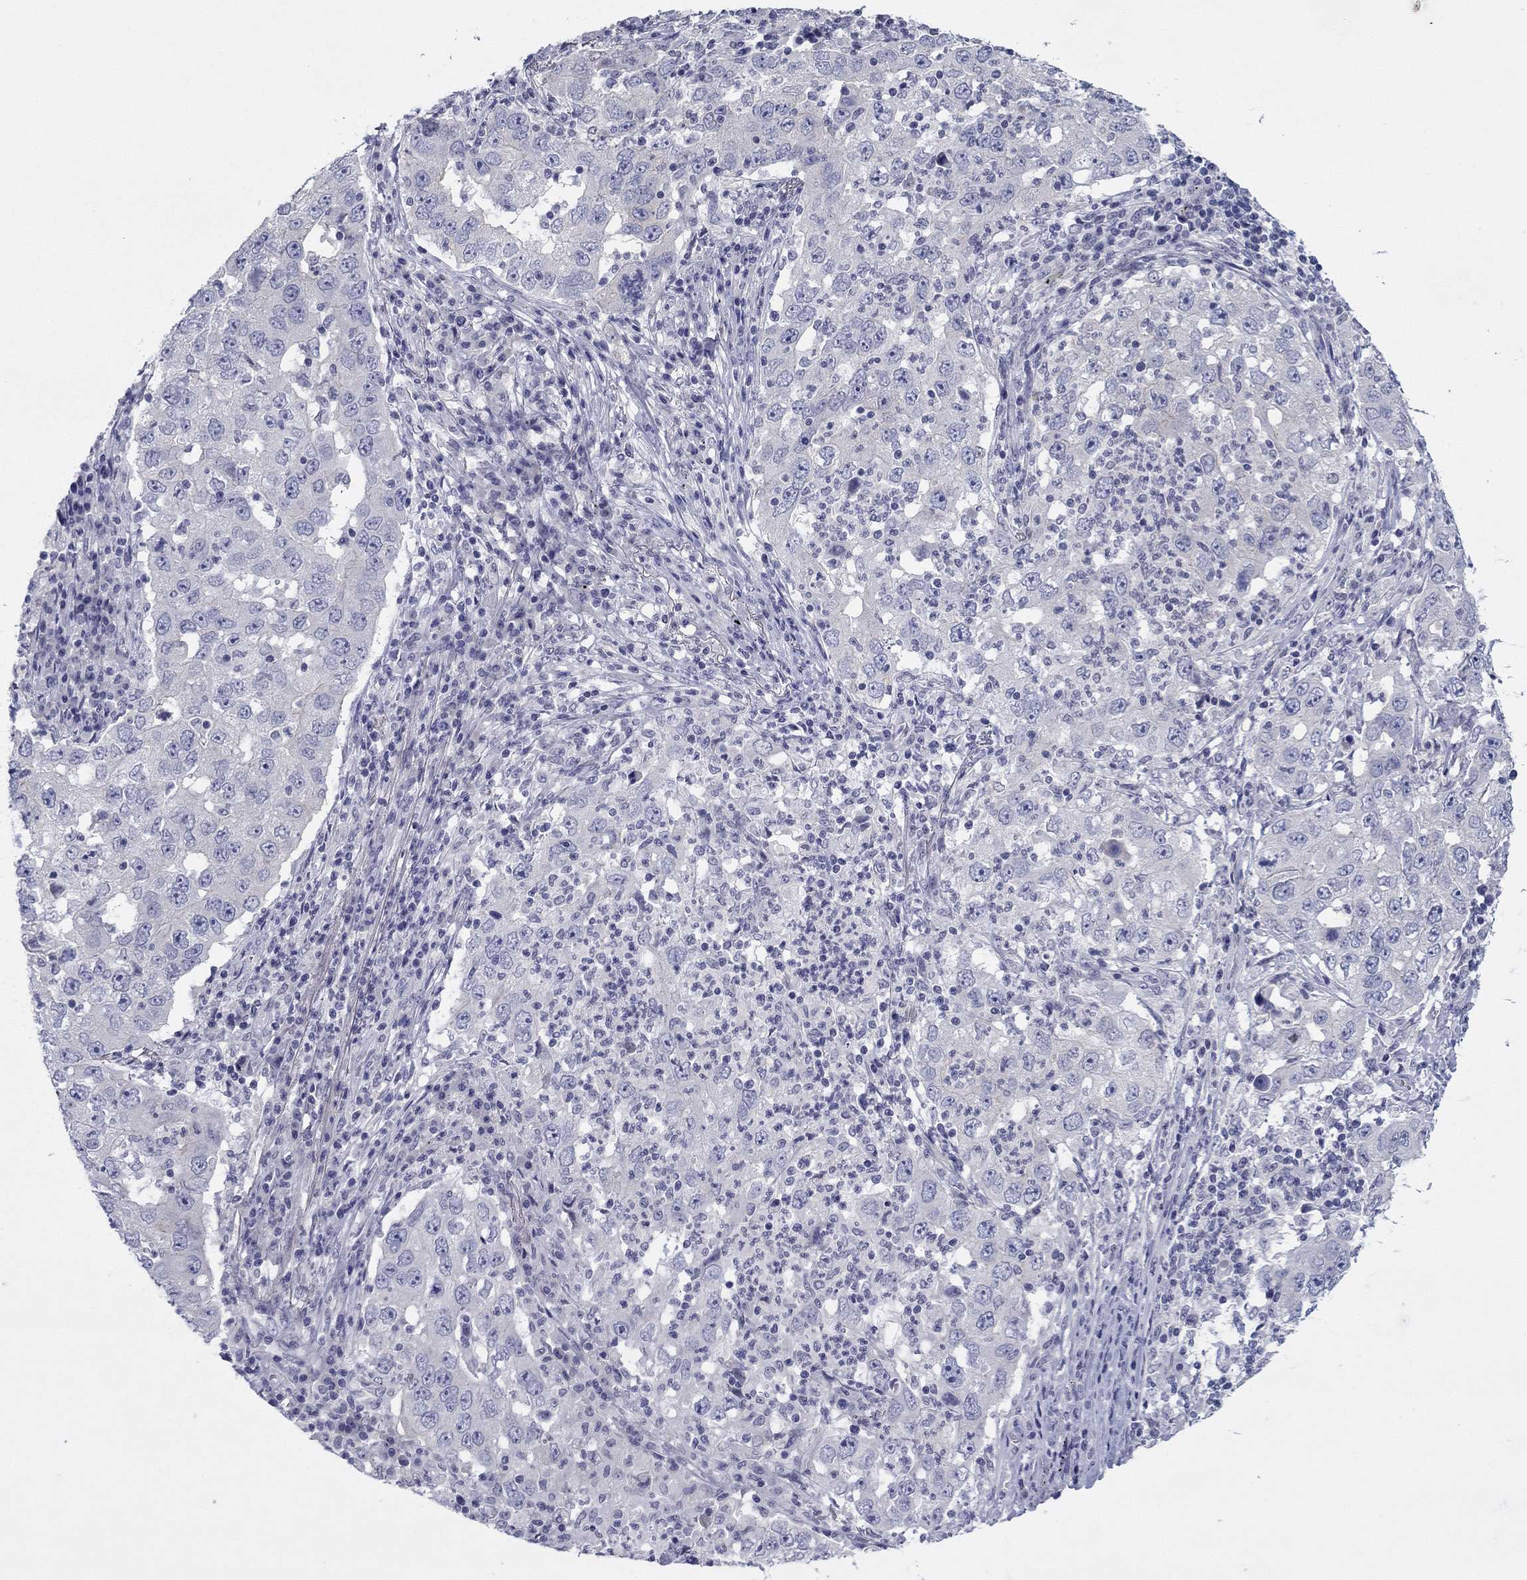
{"staining": {"intensity": "negative", "quantity": "none", "location": "none"}, "tissue": "lung cancer", "cell_type": "Tumor cells", "image_type": "cancer", "snomed": [{"axis": "morphology", "description": "Adenocarcinoma, NOS"}, {"axis": "topography", "description": "Lung"}], "caption": "IHC image of neoplastic tissue: lung adenocarcinoma stained with DAB displays no significant protein positivity in tumor cells.", "gene": "PLS1", "patient": {"sex": "male", "age": 73}}